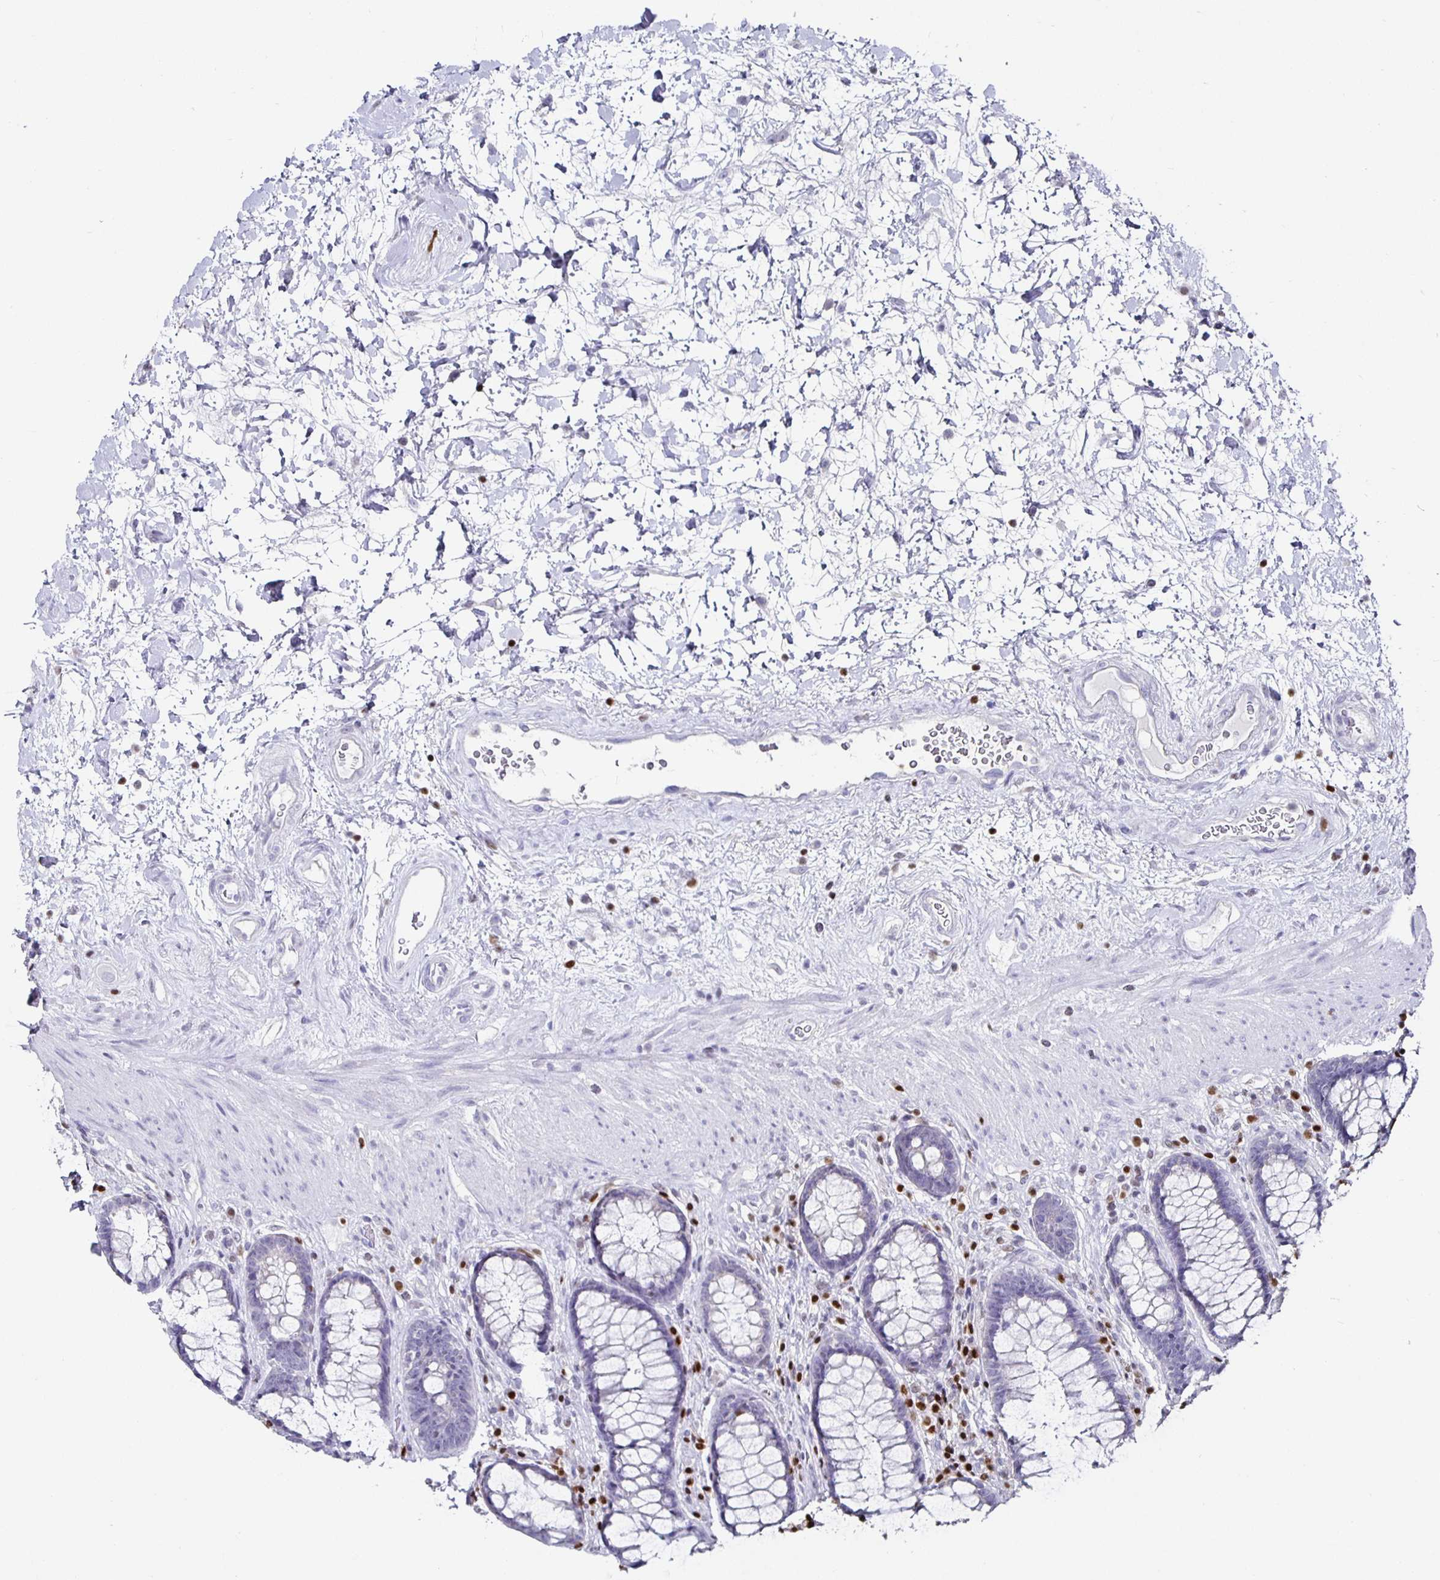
{"staining": {"intensity": "negative", "quantity": "none", "location": "none"}, "tissue": "rectum", "cell_type": "Glandular cells", "image_type": "normal", "snomed": [{"axis": "morphology", "description": "Normal tissue, NOS"}, {"axis": "topography", "description": "Rectum"}], "caption": "IHC micrograph of normal rectum stained for a protein (brown), which reveals no positivity in glandular cells.", "gene": "RUNX2", "patient": {"sex": "male", "age": 72}}